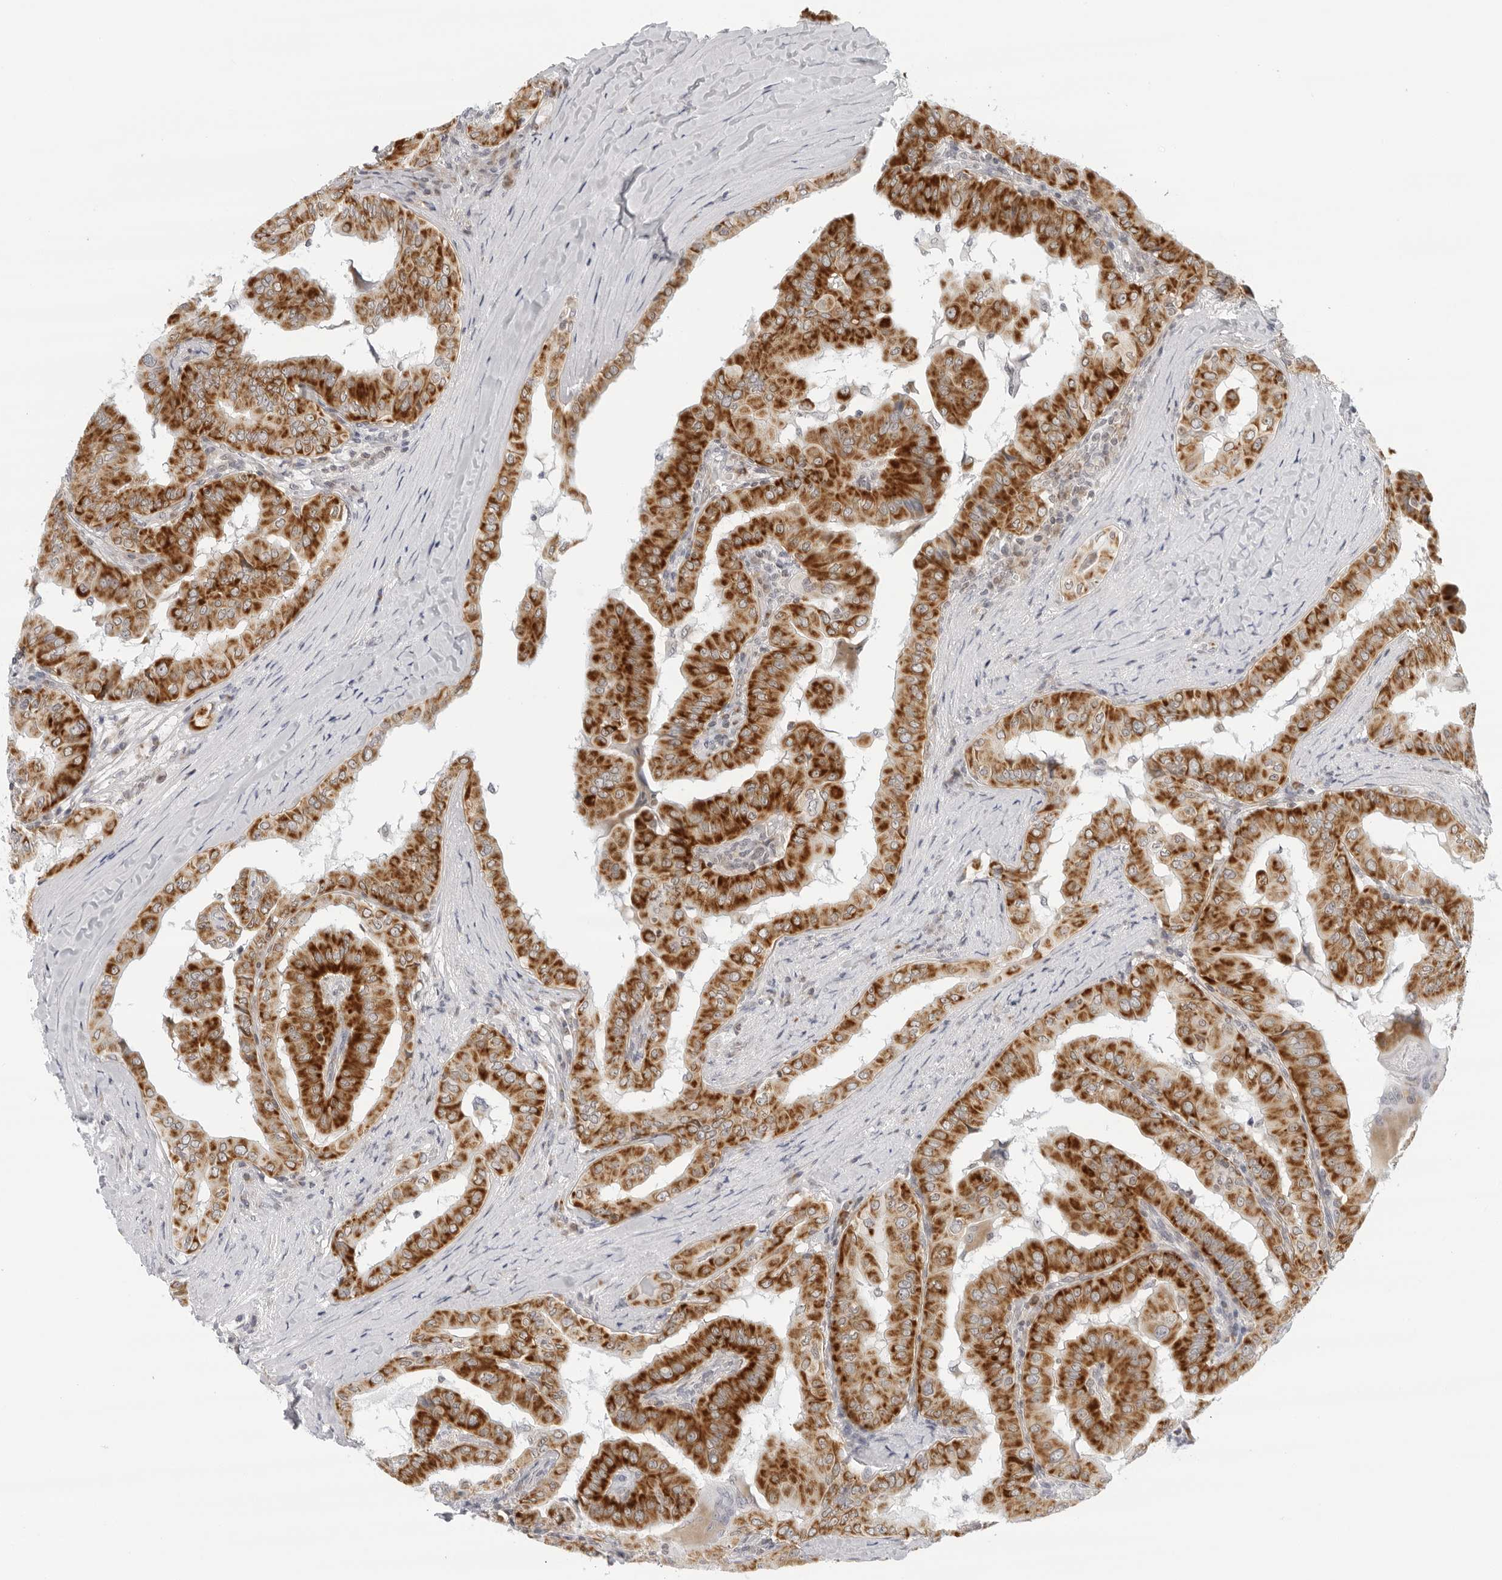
{"staining": {"intensity": "strong", "quantity": ">75%", "location": "cytoplasmic/membranous"}, "tissue": "thyroid cancer", "cell_type": "Tumor cells", "image_type": "cancer", "snomed": [{"axis": "morphology", "description": "Papillary adenocarcinoma, NOS"}, {"axis": "topography", "description": "Thyroid gland"}], "caption": "DAB immunohistochemical staining of thyroid cancer (papillary adenocarcinoma) displays strong cytoplasmic/membranous protein expression in approximately >75% of tumor cells.", "gene": "CIART", "patient": {"sex": "male", "age": 33}}